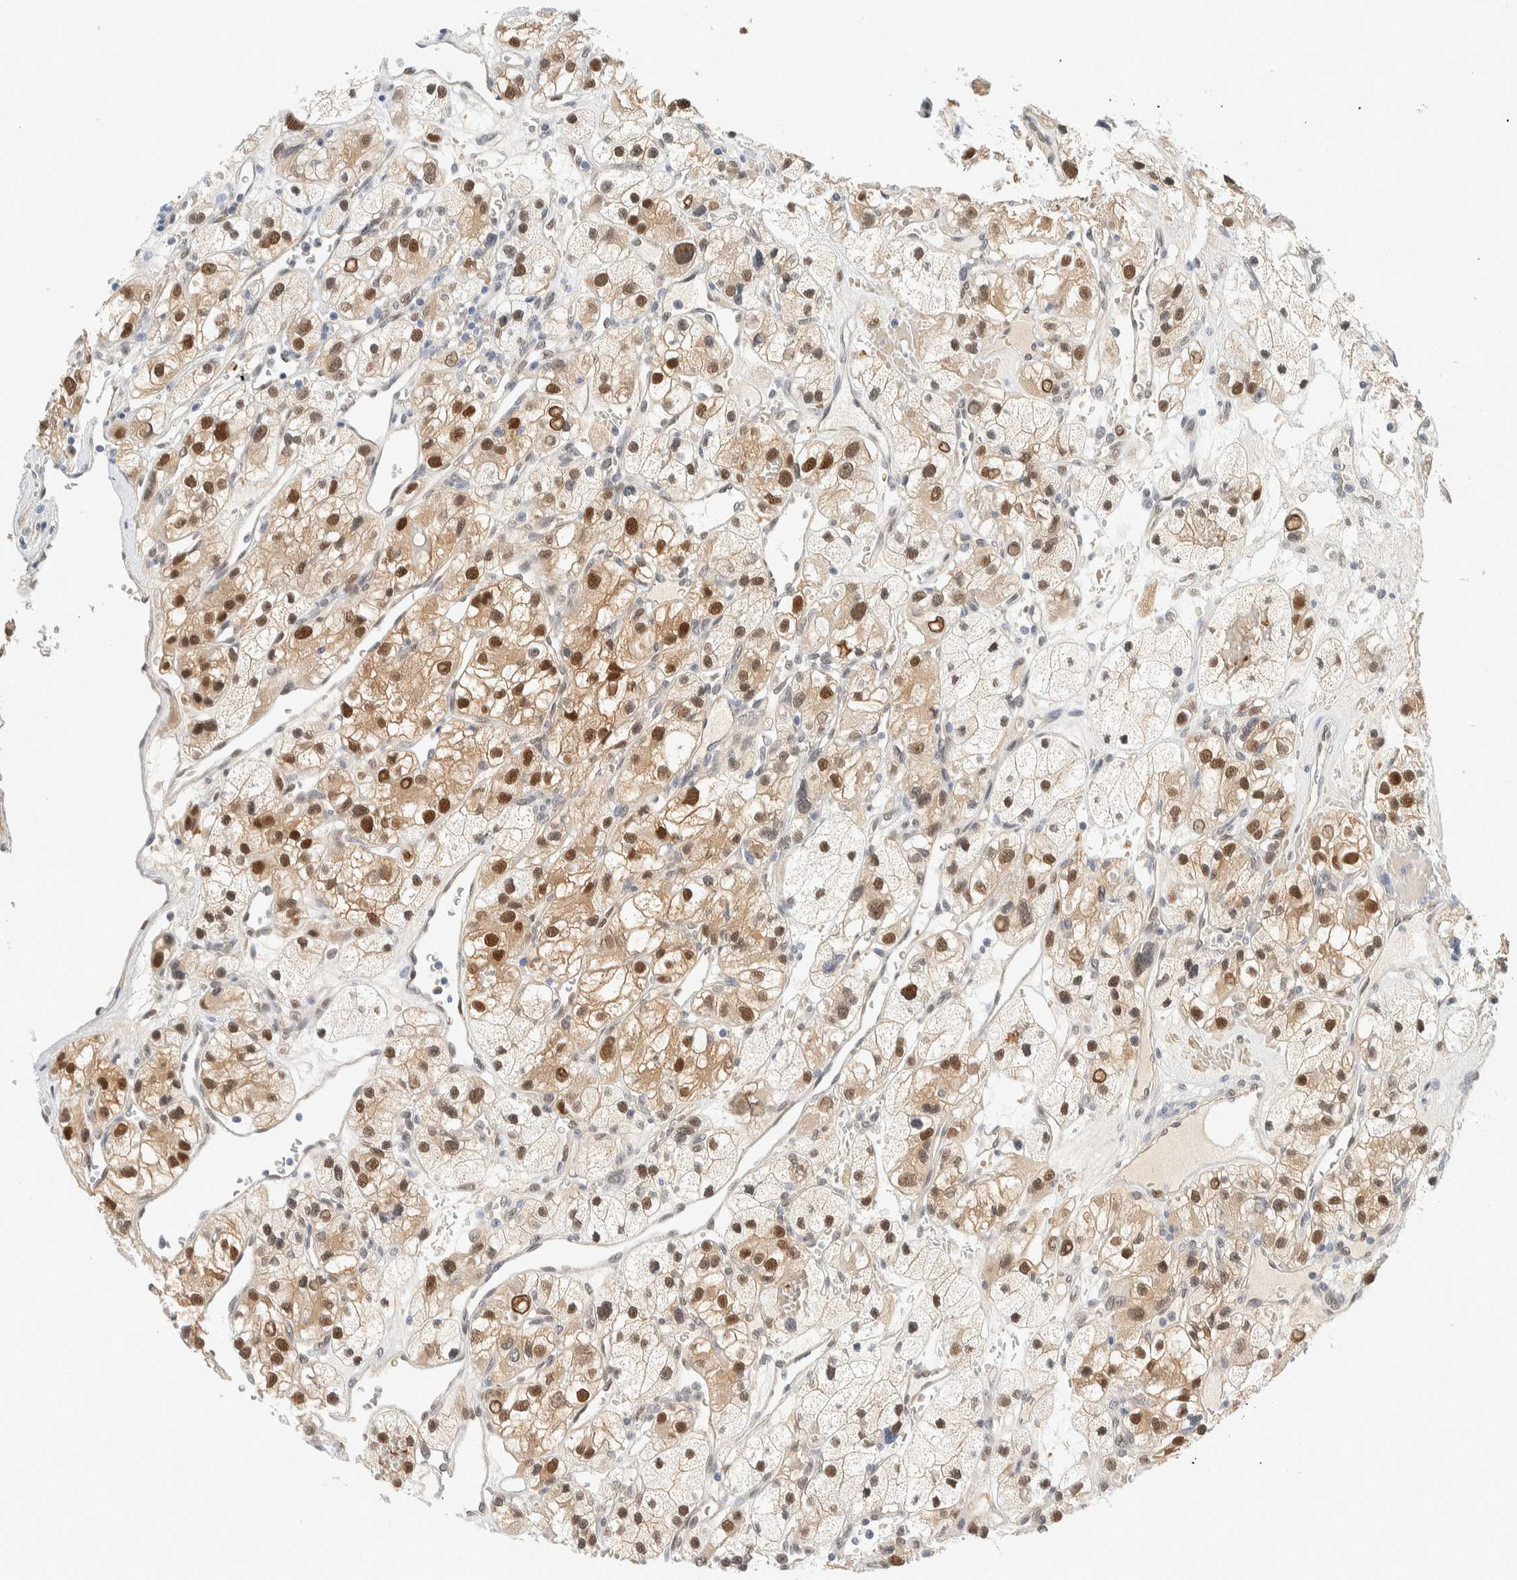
{"staining": {"intensity": "moderate", "quantity": ">75%", "location": "cytoplasmic/membranous,nuclear"}, "tissue": "renal cancer", "cell_type": "Tumor cells", "image_type": "cancer", "snomed": [{"axis": "morphology", "description": "Adenocarcinoma, NOS"}, {"axis": "topography", "description": "Kidney"}], "caption": "Moderate cytoplasmic/membranous and nuclear staining for a protein is appreciated in about >75% of tumor cells of renal cancer using immunohistochemistry (IHC).", "gene": "TSTD2", "patient": {"sex": "female", "age": 57}}